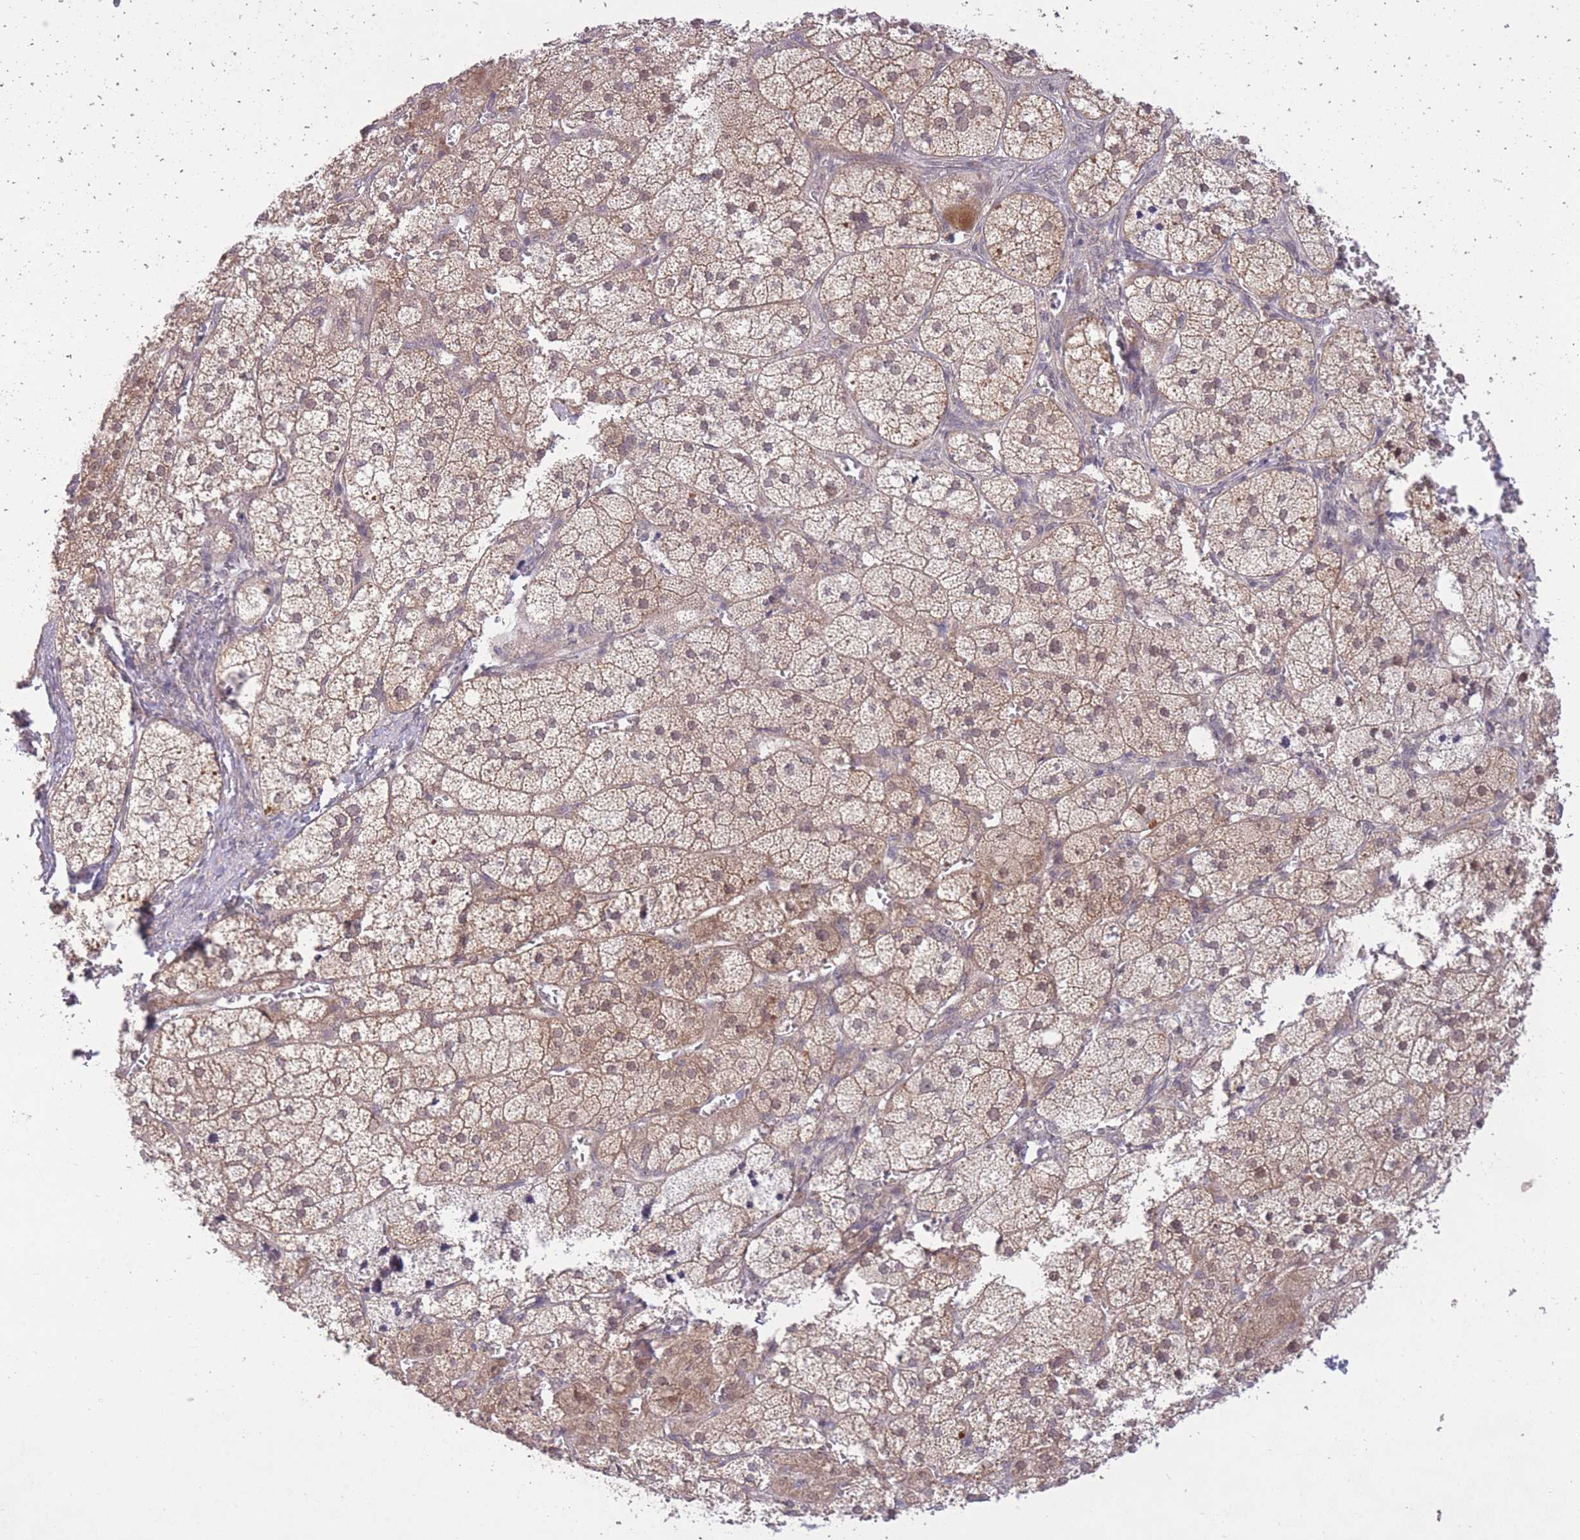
{"staining": {"intensity": "moderate", "quantity": "25%-75%", "location": "cytoplasmic/membranous"}, "tissue": "adrenal gland", "cell_type": "Glandular cells", "image_type": "normal", "snomed": [{"axis": "morphology", "description": "Normal tissue, NOS"}, {"axis": "topography", "description": "Adrenal gland"}], "caption": "Immunohistochemistry photomicrograph of normal adrenal gland stained for a protein (brown), which exhibits medium levels of moderate cytoplasmic/membranous staining in approximately 25%-75% of glandular cells.", "gene": "ELOA2", "patient": {"sex": "female", "age": 52}}